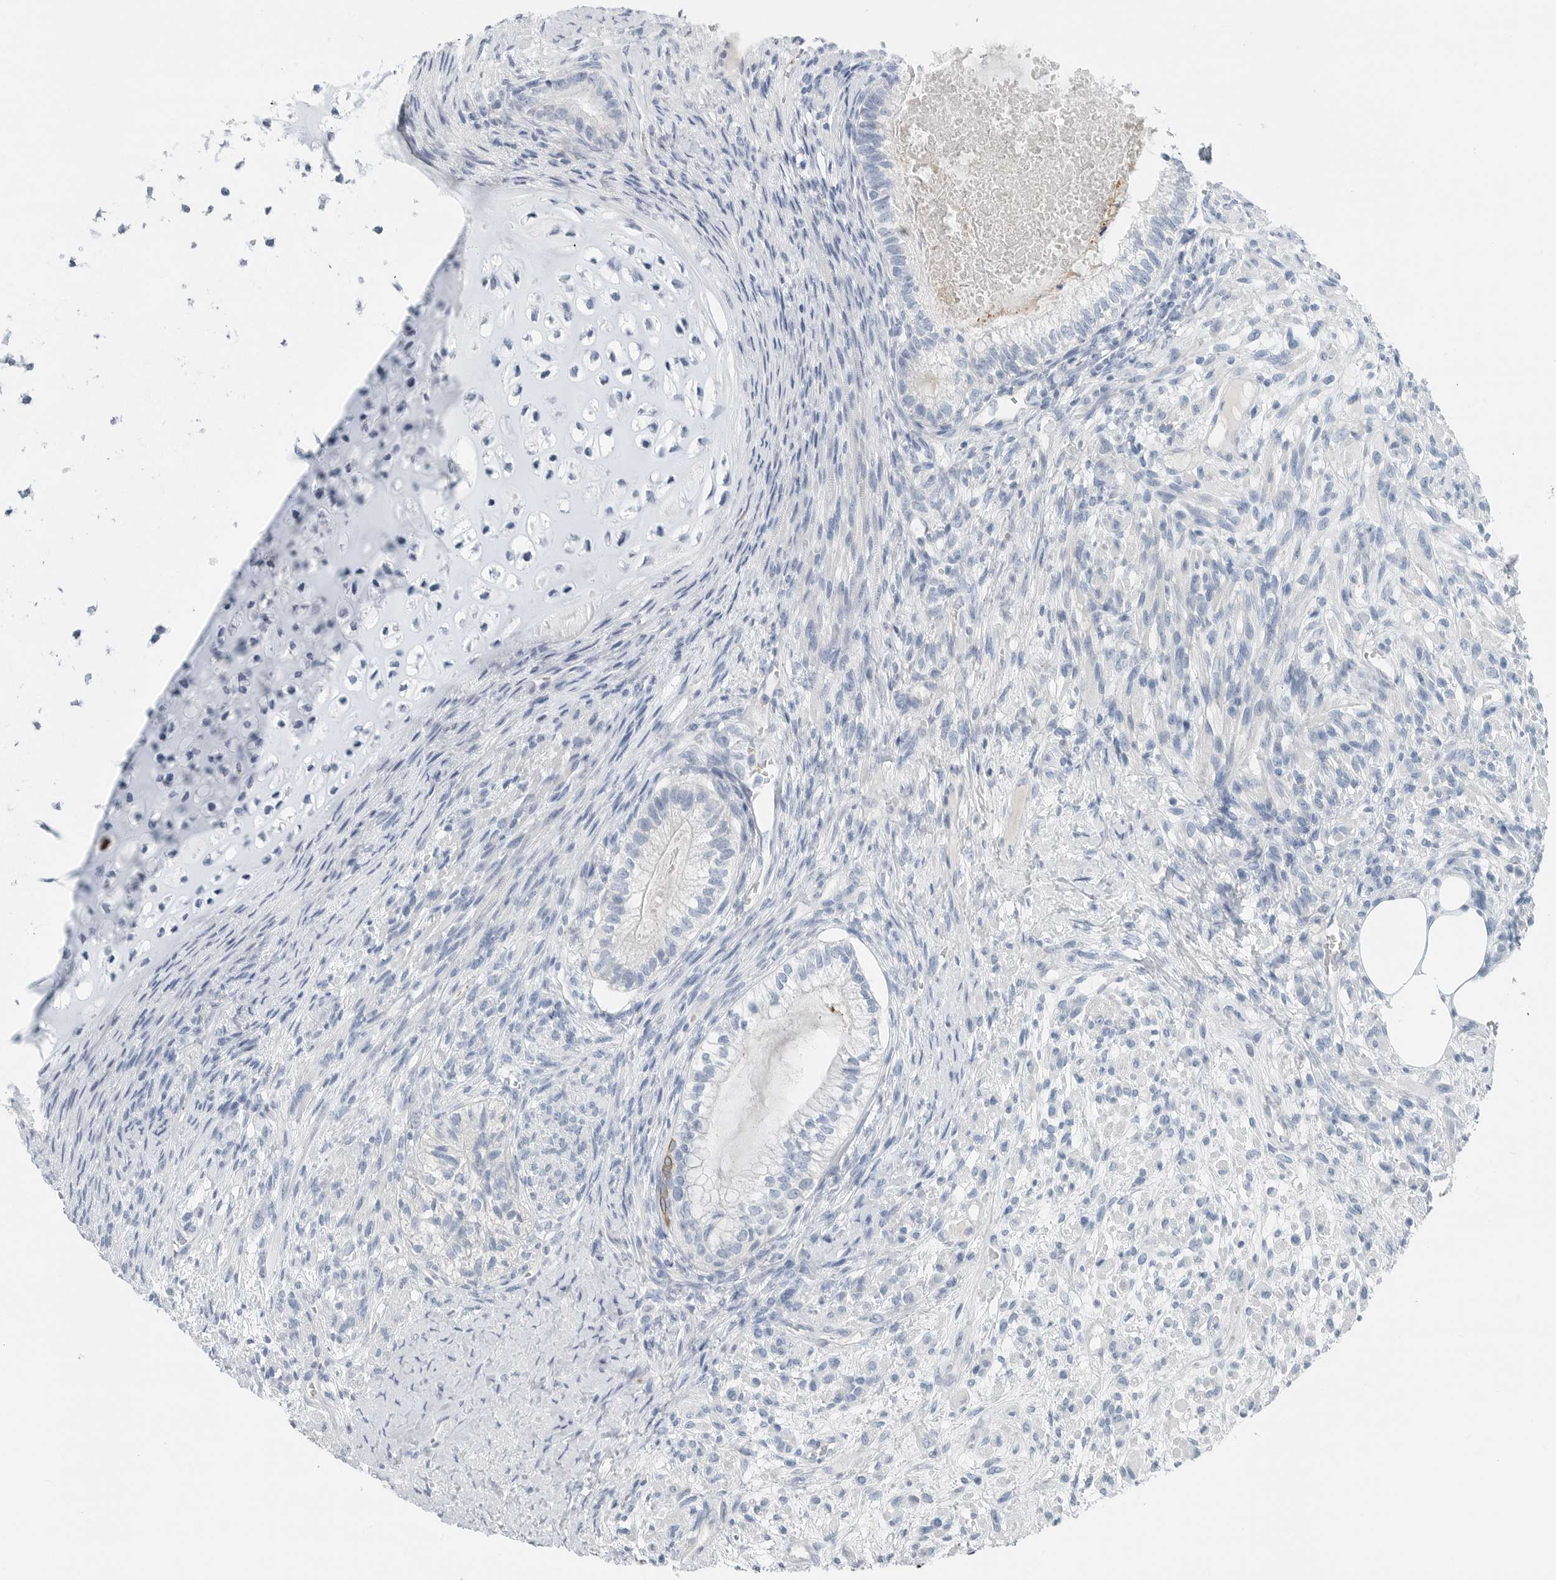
{"staining": {"intensity": "negative", "quantity": "none", "location": "none"}, "tissue": "testis cancer", "cell_type": "Tumor cells", "image_type": "cancer", "snomed": [{"axis": "morphology", "description": "Seminoma, NOS"}, {"axis": "morphology", "description": "Carcinoma, Embryonal, NOS"}, {"axis": "topography", "description": "Testis"}], "caption": "The histopathology image demonstrates no staining of tumor cells in embryonal carcinoma (testis). (Brightfield microscopy of DAB immunohistochemistry at high magnification).", "gene": "SERPINB7", "patient": {"sex": "male", "age": 28}}